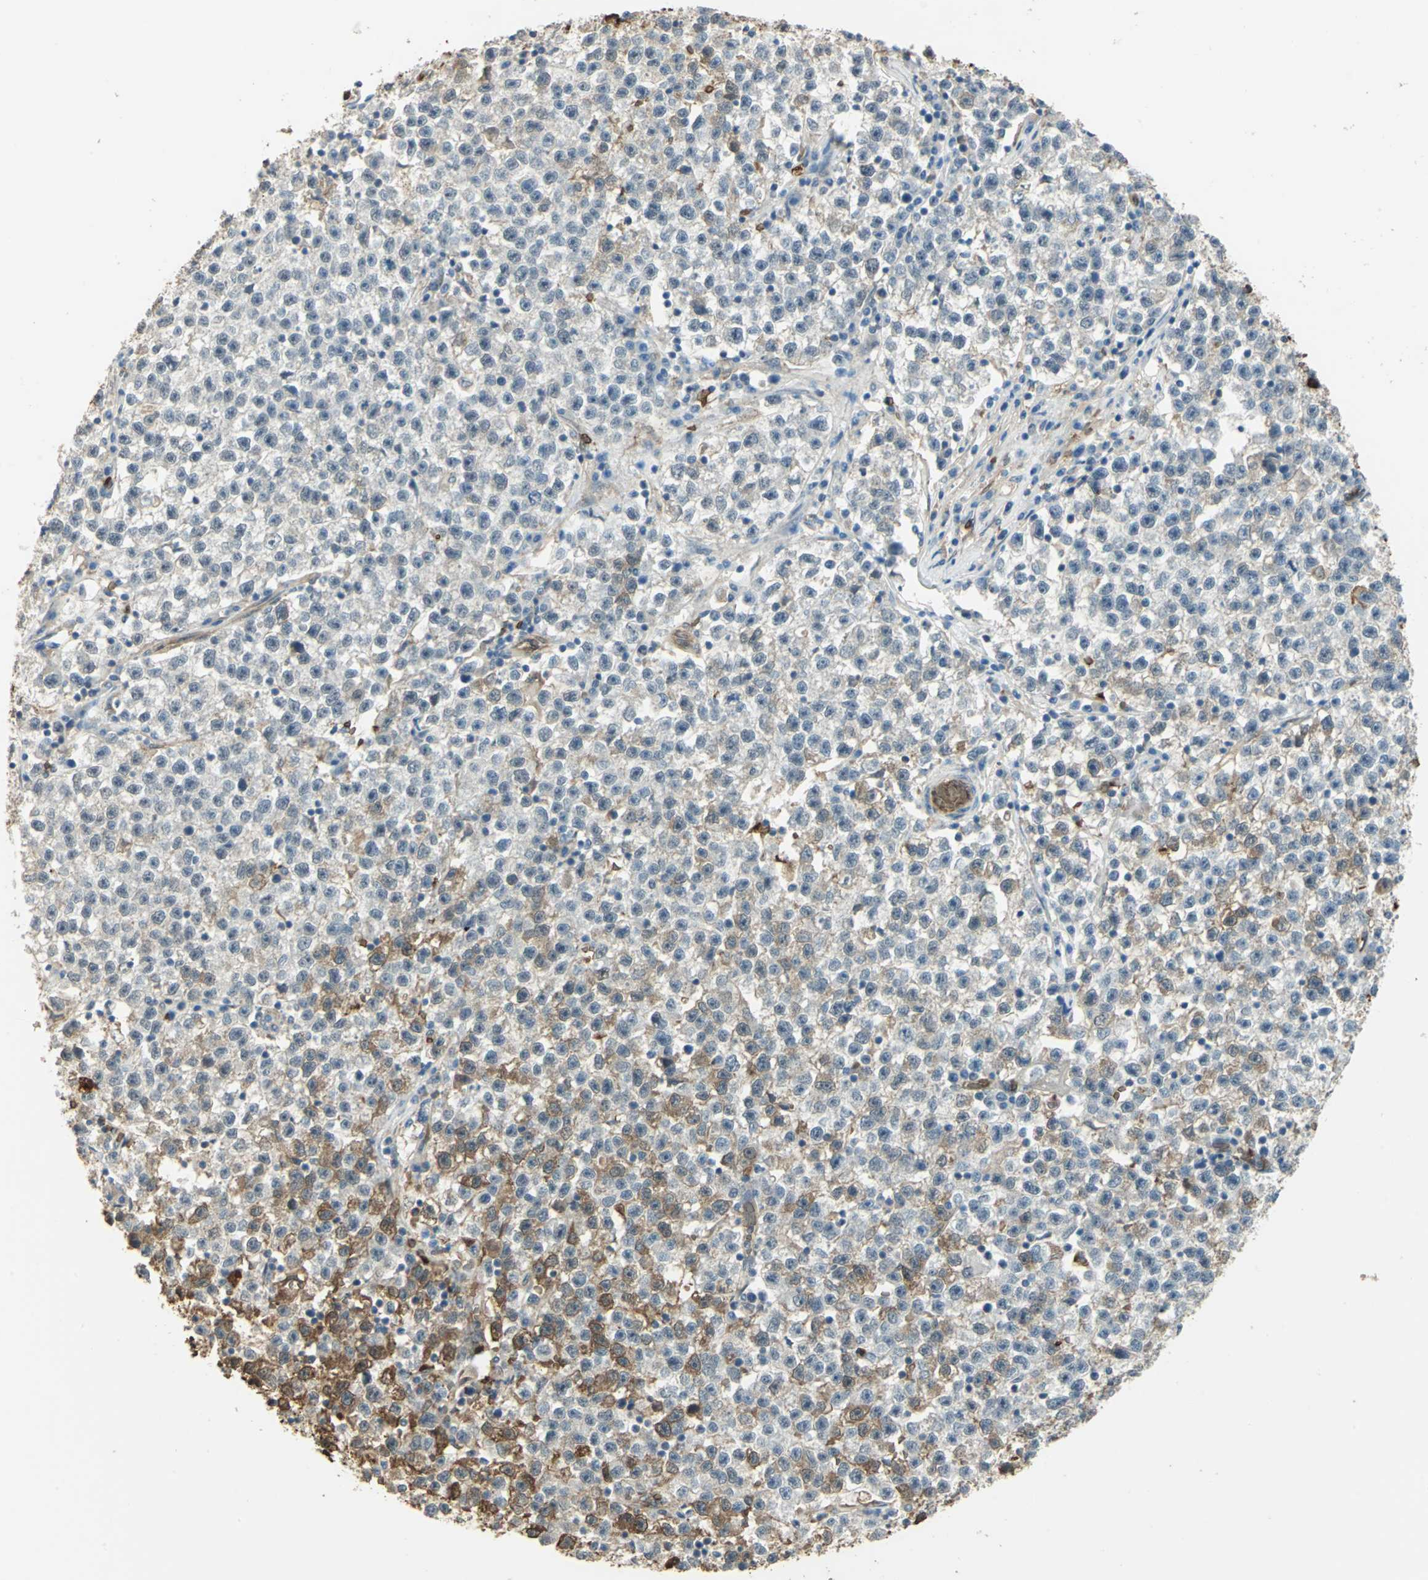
{"staining": {"intensity": "moderate", "quantity": "<25%", "location": "cytoplasmic/membranous"}, "tissue": "testis cancer", "cell_type": "Tumor cells", "image_type": "cancer", "snomed": [{"axis": "morphology", "description": "Seminoma, NOS"}, {"axis": "topography", "description": "Testis"}], "caption": "A brown stain shows moderate cytoplasmic/membranous positivity of a protein in human testis cancer (seminoma) tumor cells. Nuclei are stained in blue.", "gene": "DDAH1", "patient": {"sex": "male", "age": 22}}